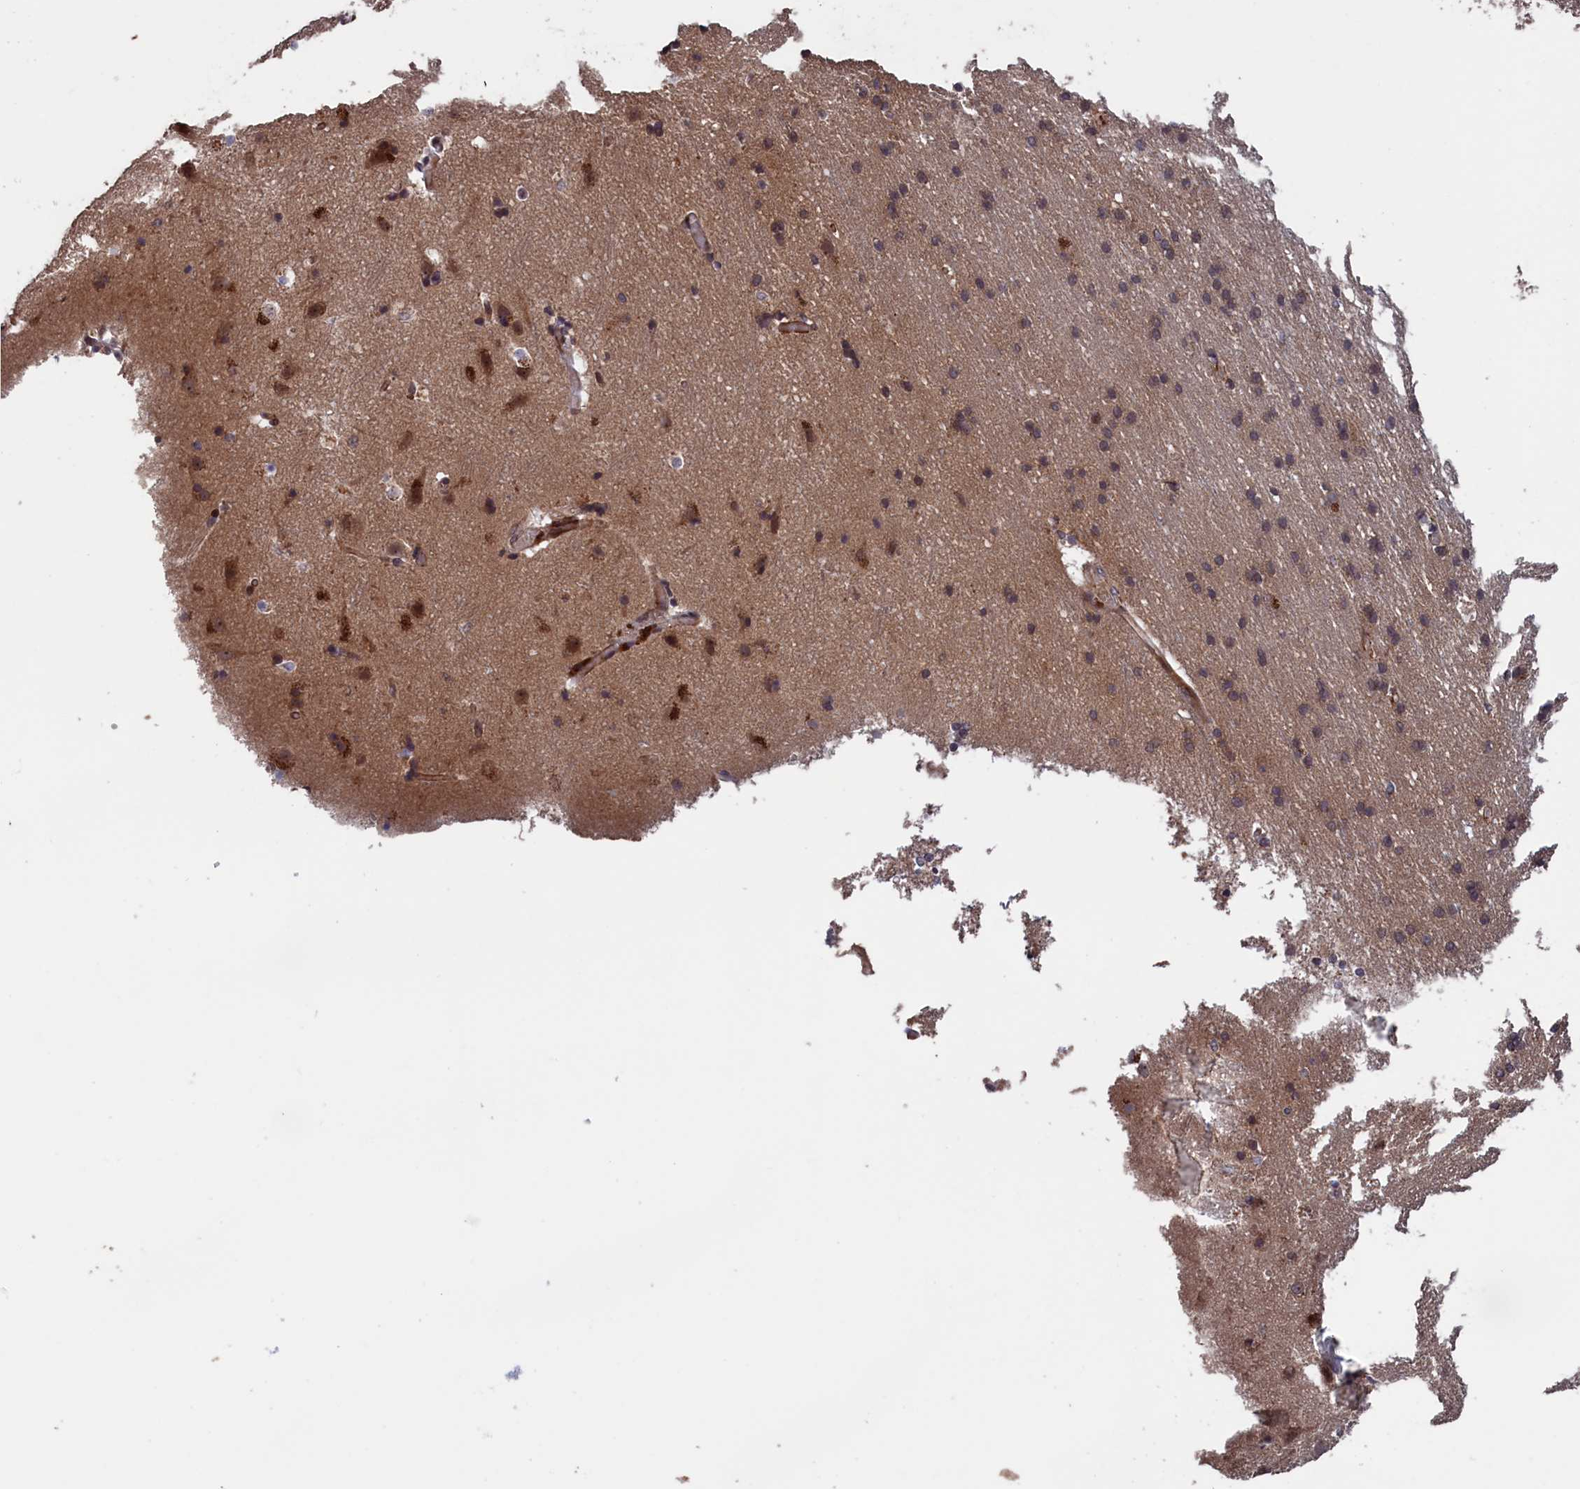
{"staining": {"intensity": "negative", "quantity": "none", "location": "none"}, "tissue": "cerebral cortex", "cell_type": "Endothelial cells", "image_type": "normal", "snomed": [{"axis": "morphology", "description": "Normal tissue, NOS"}, {"axis": "topography", "description": "Cerebral cortex"}], "caption": "IHC histopathology image of unremarkable human cerebral cortex stained for a protein (brown), which displays no staining in endothelial cells.", "gene": "LSG1", "patient": {"sex": "male", "age": 54}}